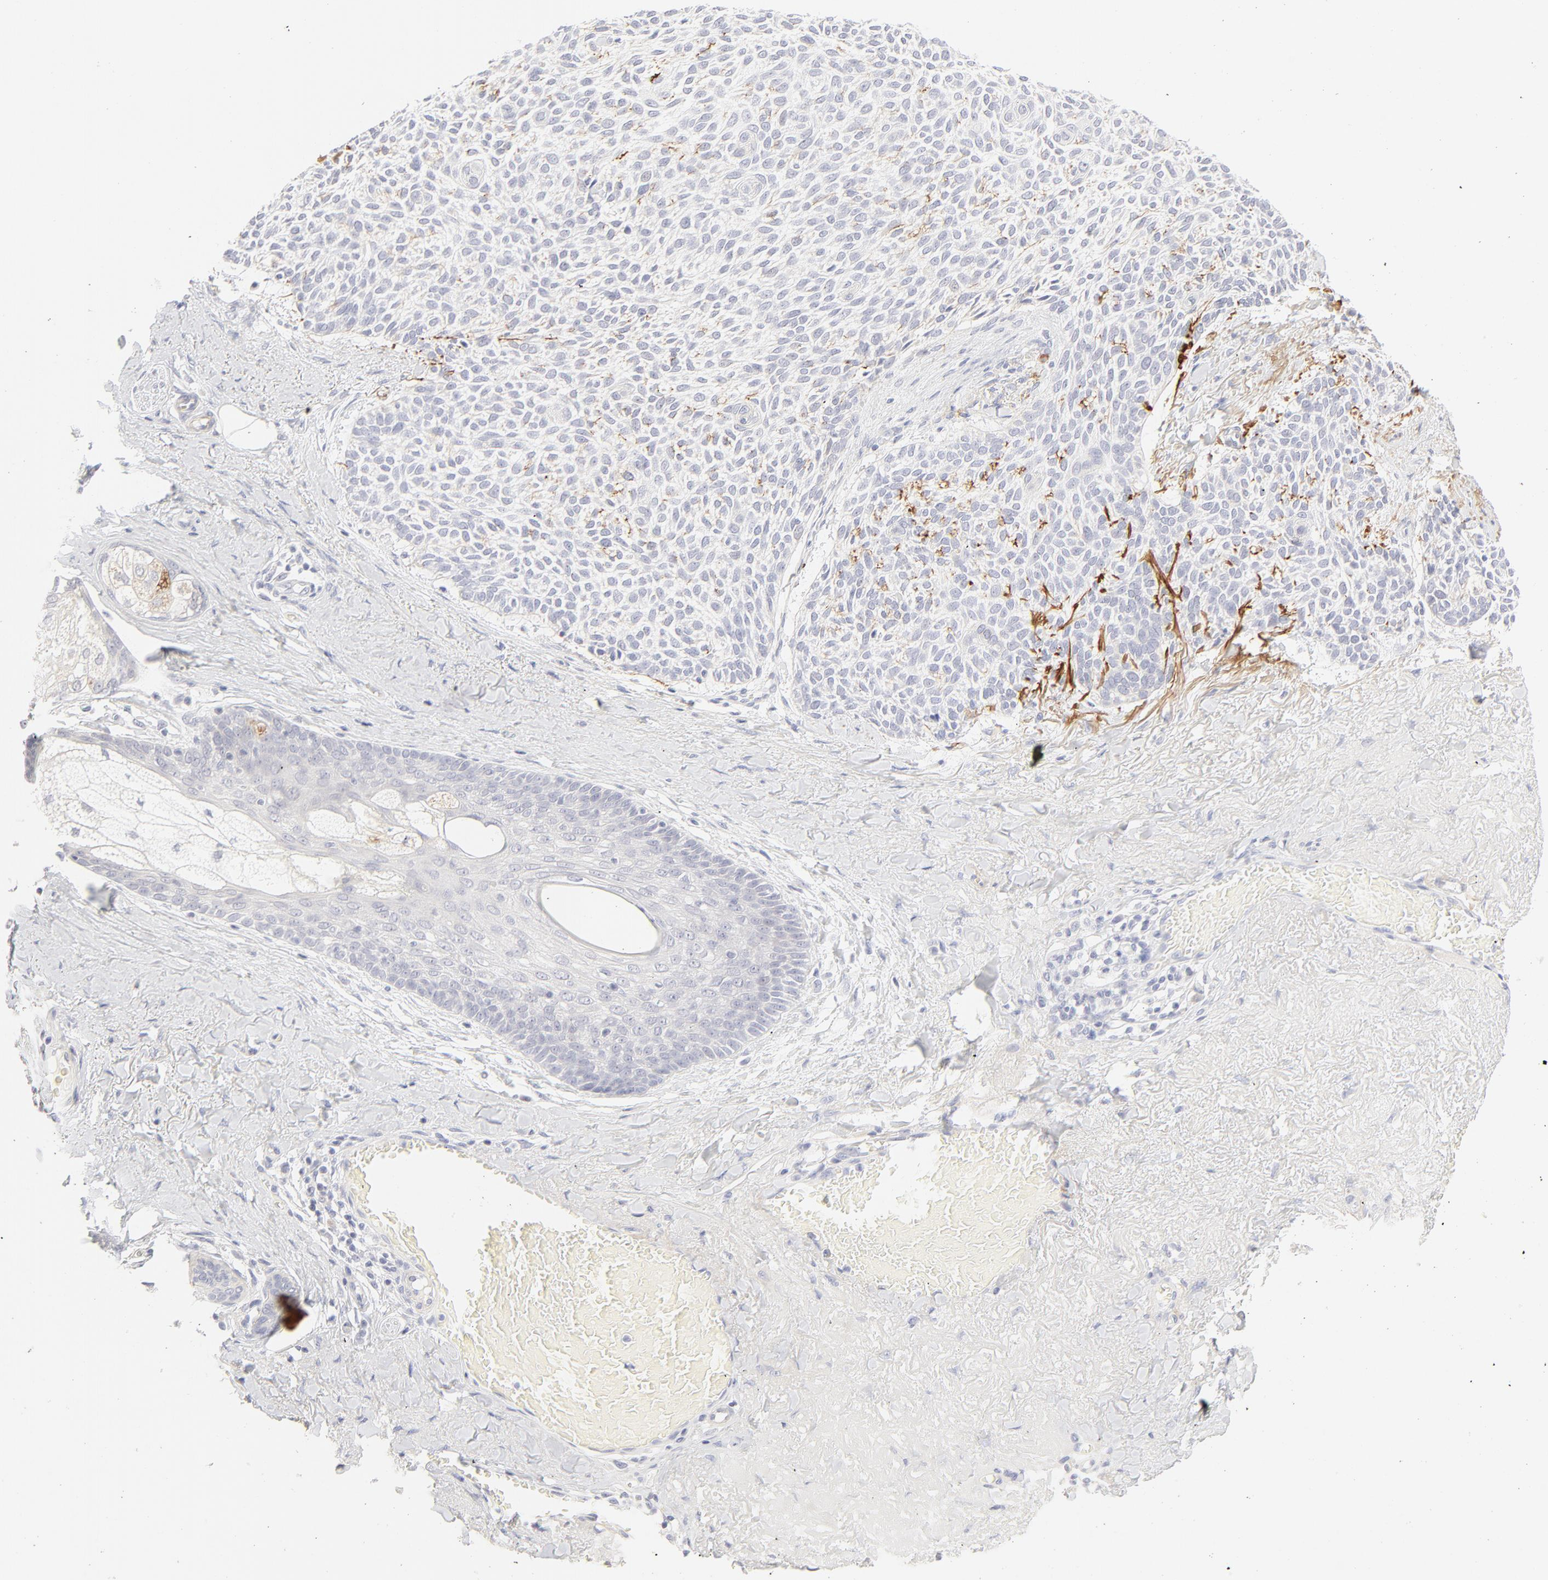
{"staining": {"intensity": "negative", "quantity": "none", "location": "none"}, "tissue": "skin cancer", "cell_type": "Tumor cells", "image_type": "cancer", "snomed": [{"axis": "morphology", "description": "Normal tissue, NOS"}, {"axis": "morphology", "description": "Basal cell carcinoma"}, {"axis": "topography", "description": "Skin"}], "caption": "Photomicrograph shows no protein staining in tumor cells of basal cell carcinoma (skin) tissue.", "gene": "NPNT", "patient": {"sex": "female", "age": 70}}